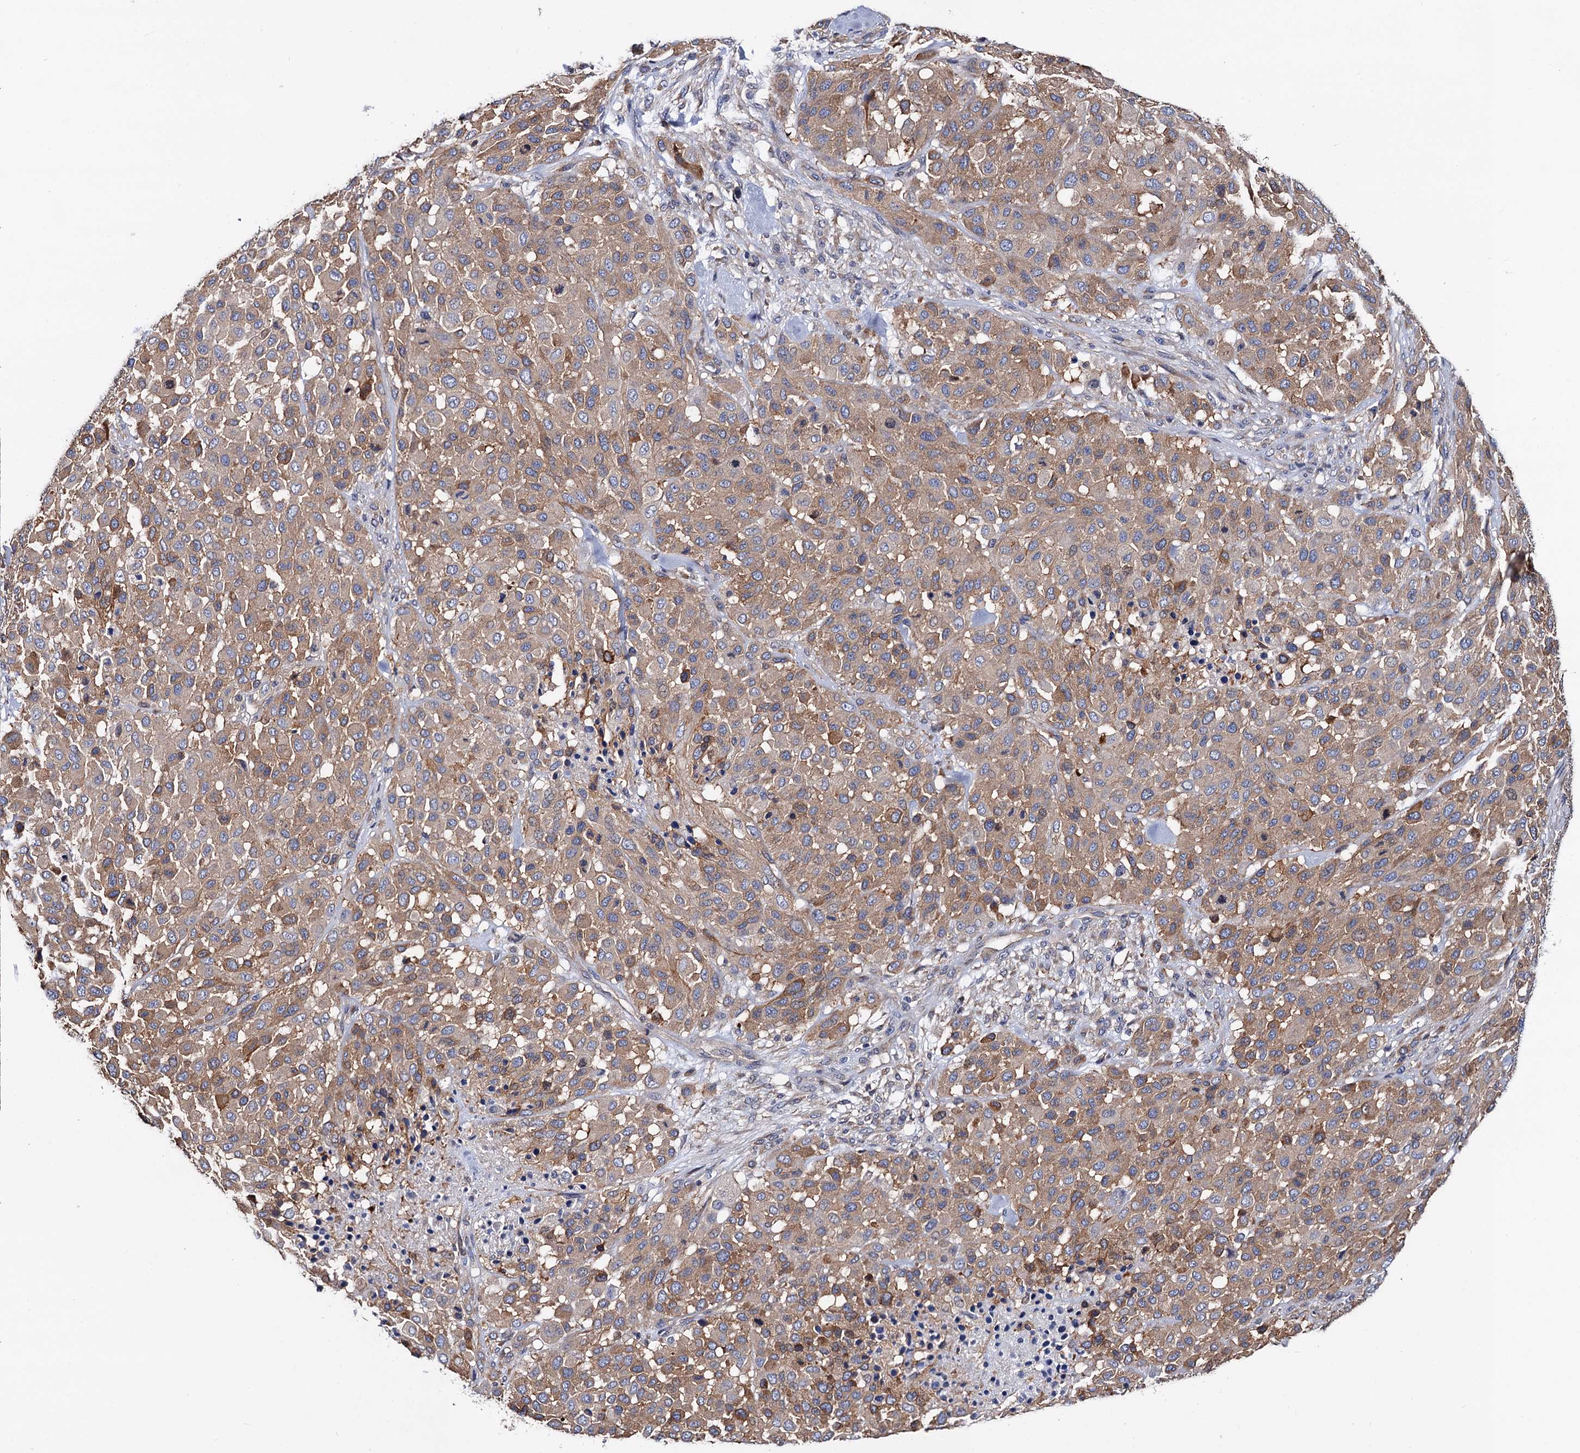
{"staining": {"intensity": "weak", "quantity": ">75%", "location": "cytoplasmic/membranous"}, "tissue": "melanoma", "cell_type": "Tumor cells", "image_type": "cancer", "snomed": [{"axis": "morphology", "description": "Malignant melanoma, Metastatic site"}, {"axis": "topography", "description": "Skin"}], "caption": "This histopathology image demonstrates immunohistochemistry (IHC) staining of human malignant melanoma (metastatic site), with low weak cytoplasmic/membranous expression in approximately >75% of tumor cells.", "gene": "ZDHHC18", "patient": {"sex": "female", "age": 81}}